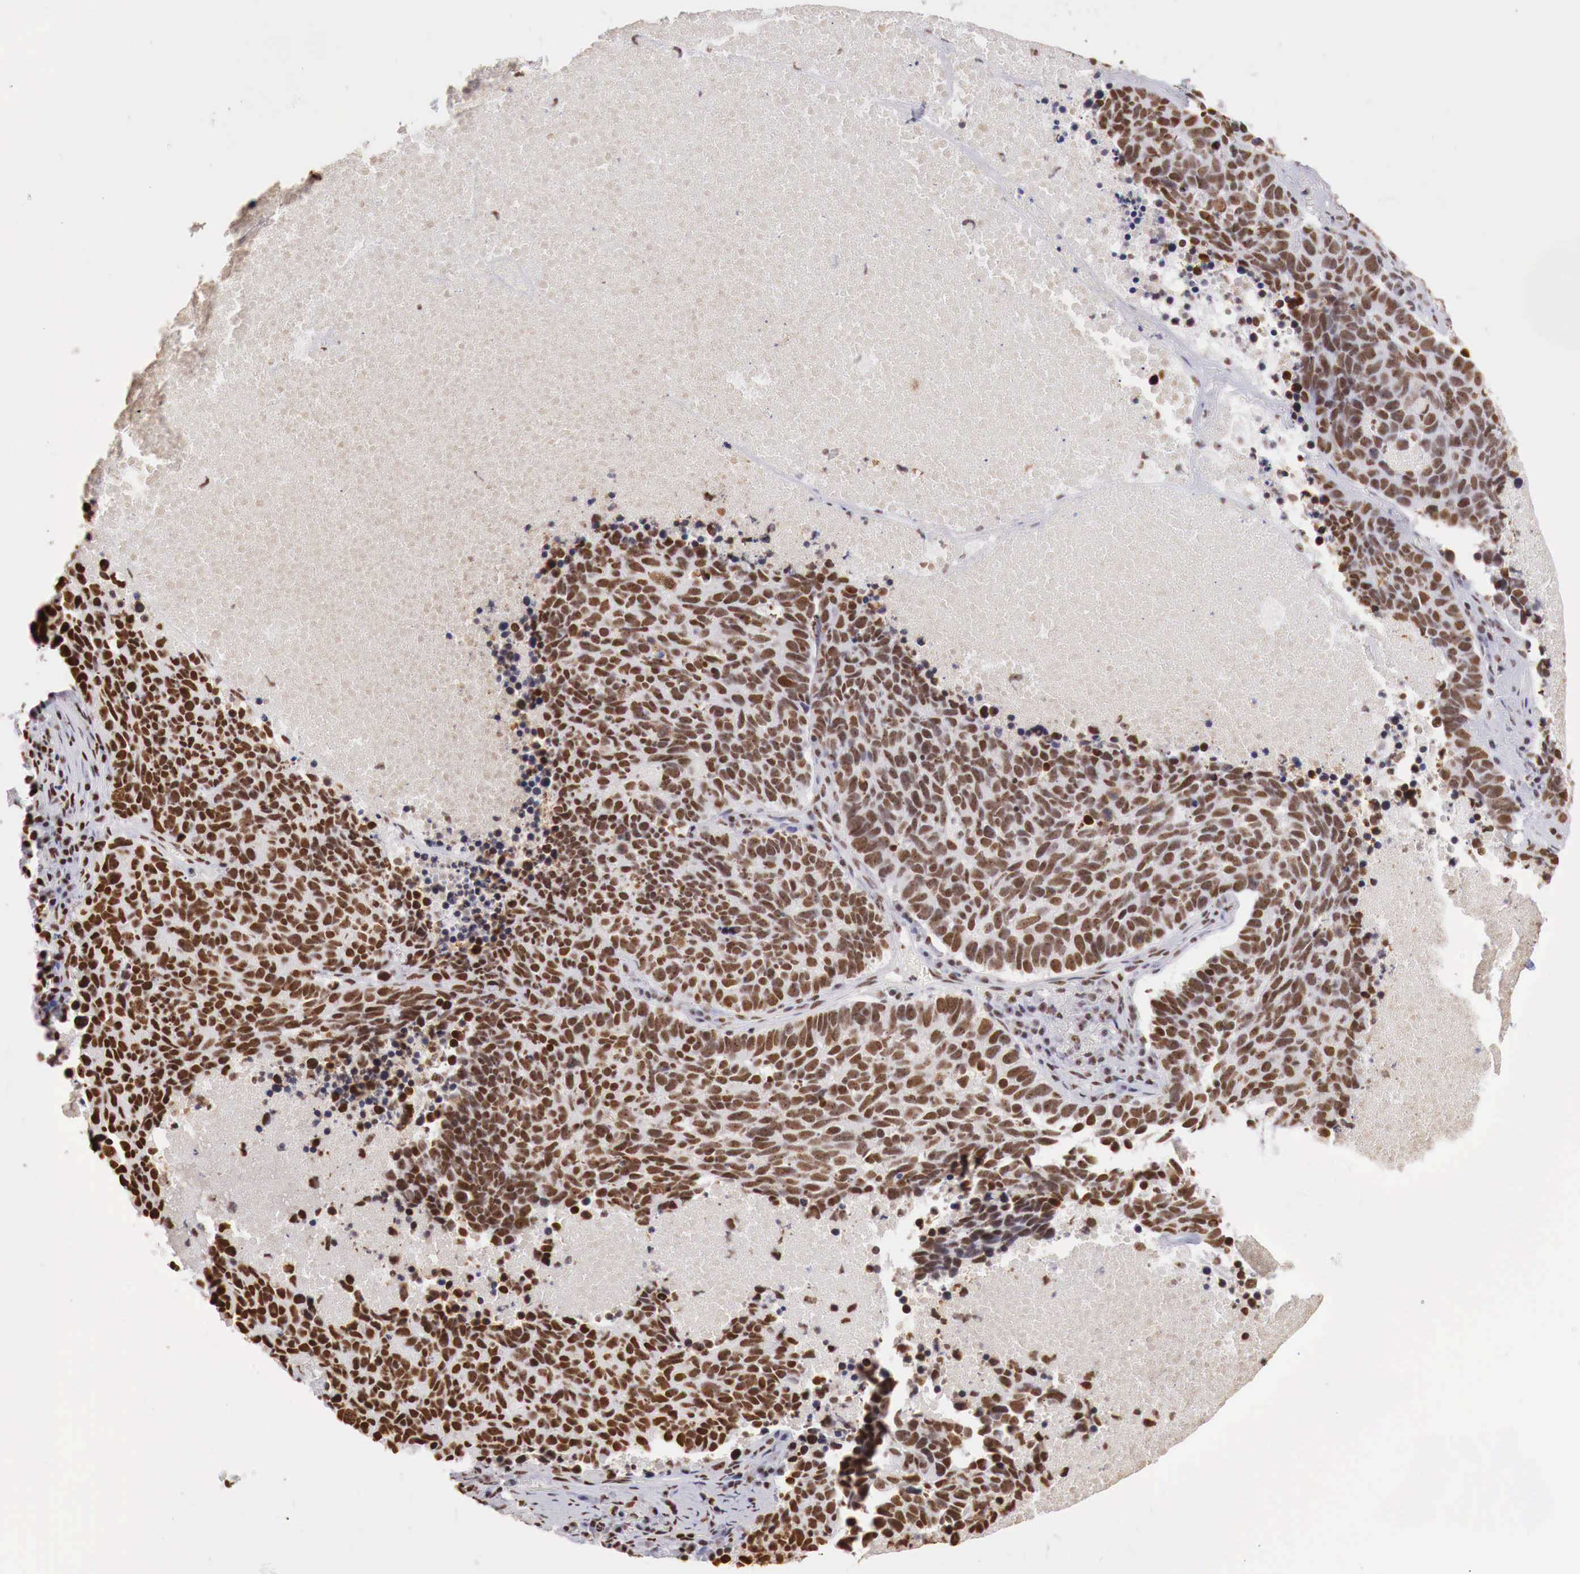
{"staining": {"intensity": "strong", "quantity": ">75%", "location": "nuclear"}, "tissue": "lung cancer", "cell_type": "Tumor cells", "image_type": "cancer", "snomed": [{"axis": "morphology", "description": "Neoplasm, malignant, NOS"}, {"axis": "topography", "description": "Lung"}], "caption": "A brown stain highlights strong nuclear staining of a protein in lung cancer tumor cells.", "gene": "DKC1", "patient": {"sex": "female", "age": 75}}